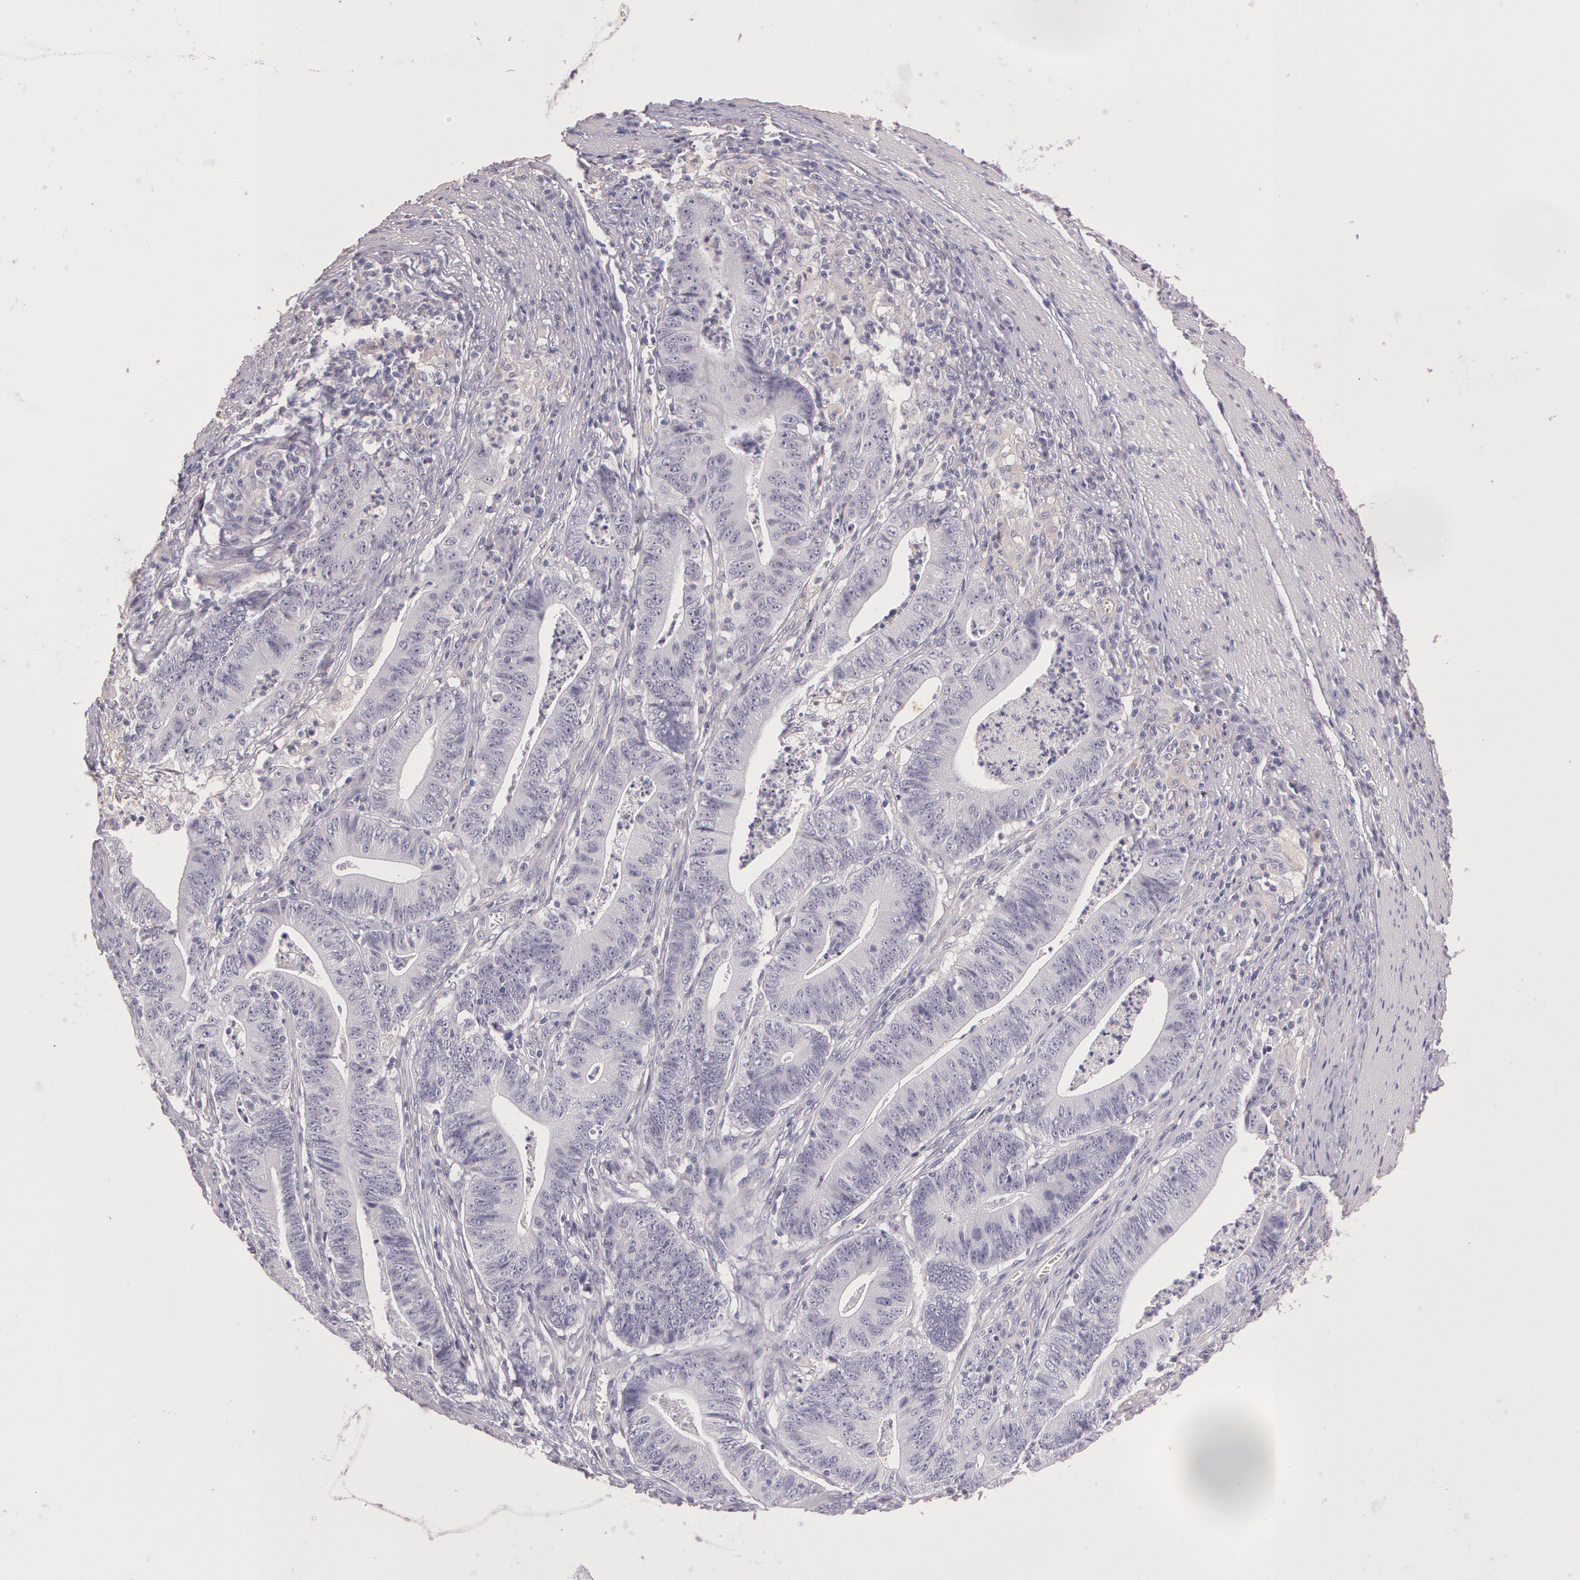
{"staining": {"intensity": "negative", "quantity": "none", "location": "none"}, "tissue": "stomach cancer", "cell_type": "Tumor cells", "image_type": "cancer", "snomed": [{"axis": "morphology", "description": "Adenocarcinoma, NOS"}, {"axis": "topography", "description": "Stomach, lower"}], "caption": "High power microscopy photomicrograph of an immunohistochemistry (IHC) photomicrograph of stomach adenocarcinoma, revealing no significant staining in tumor cells.", "gene": "G2E3", "patient": {"sex": "female", "age": 86}}